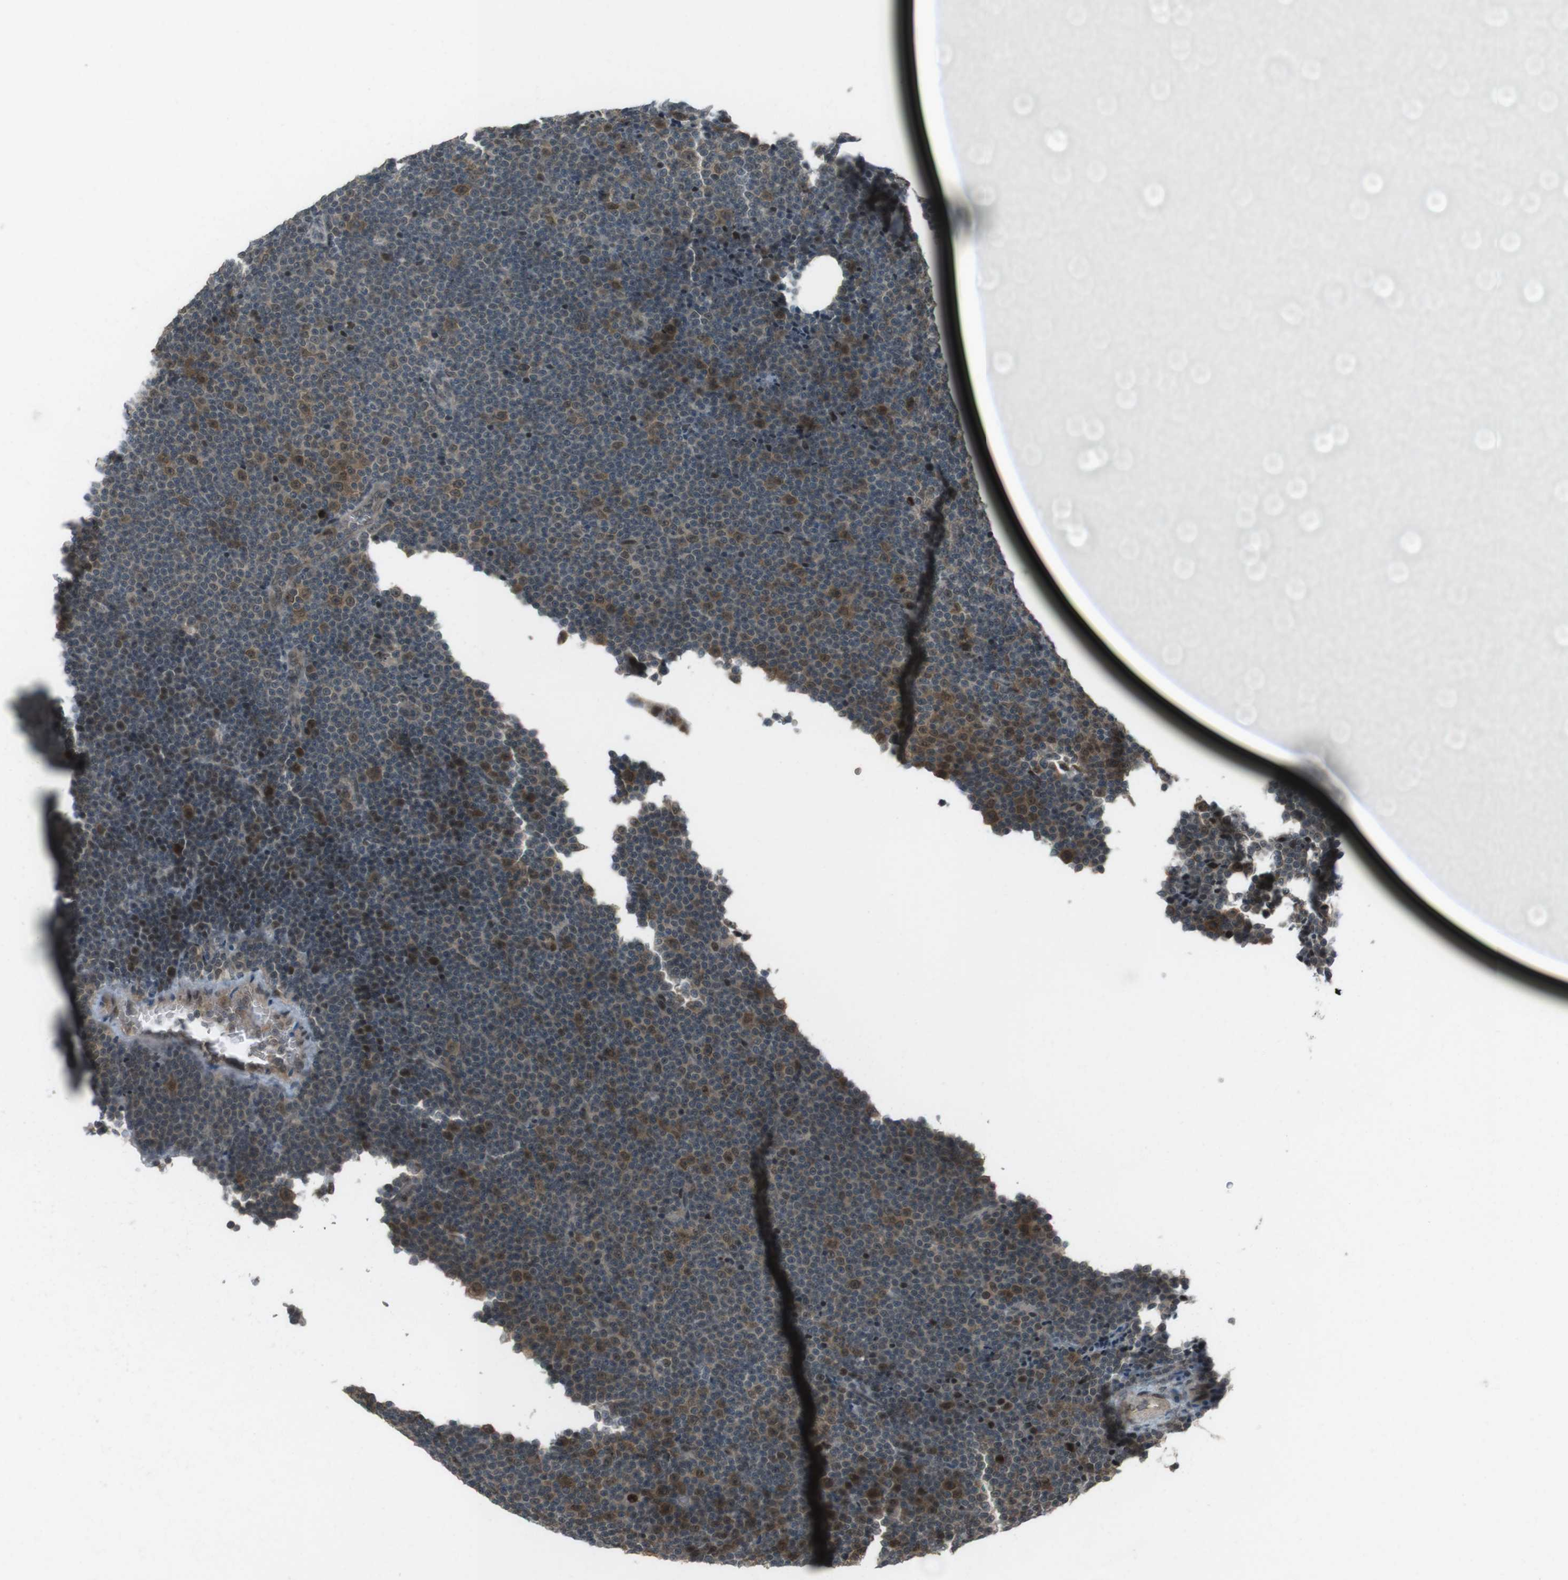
{"staining": {"intensity": "moderate", "quantity": "25%-75%", "location": "cytoplasmic/membranous,nuclear"}, "tissue": "lymphoma", "cell_type": "Tumor cells", "image_type": "cancer", "snomed": [{"axis": "morphology", "description": "Malignant lymphoma, non-Hodgkin's type, Low grade"}, {"axis": "topography", "description": "Lymph node"}], "caption": "Tumor cells display medium levels of moderate cytoplasmic/membranous and nuclear staining in approximately 25%-75% of cells in lymphoma. Using DAB (brown) and hematoxylin (blue) stains, captured at high magnification using brightfield microscopy.", "gene": "SLITRK5", "patient": {"sex": "female", "age": 67}}